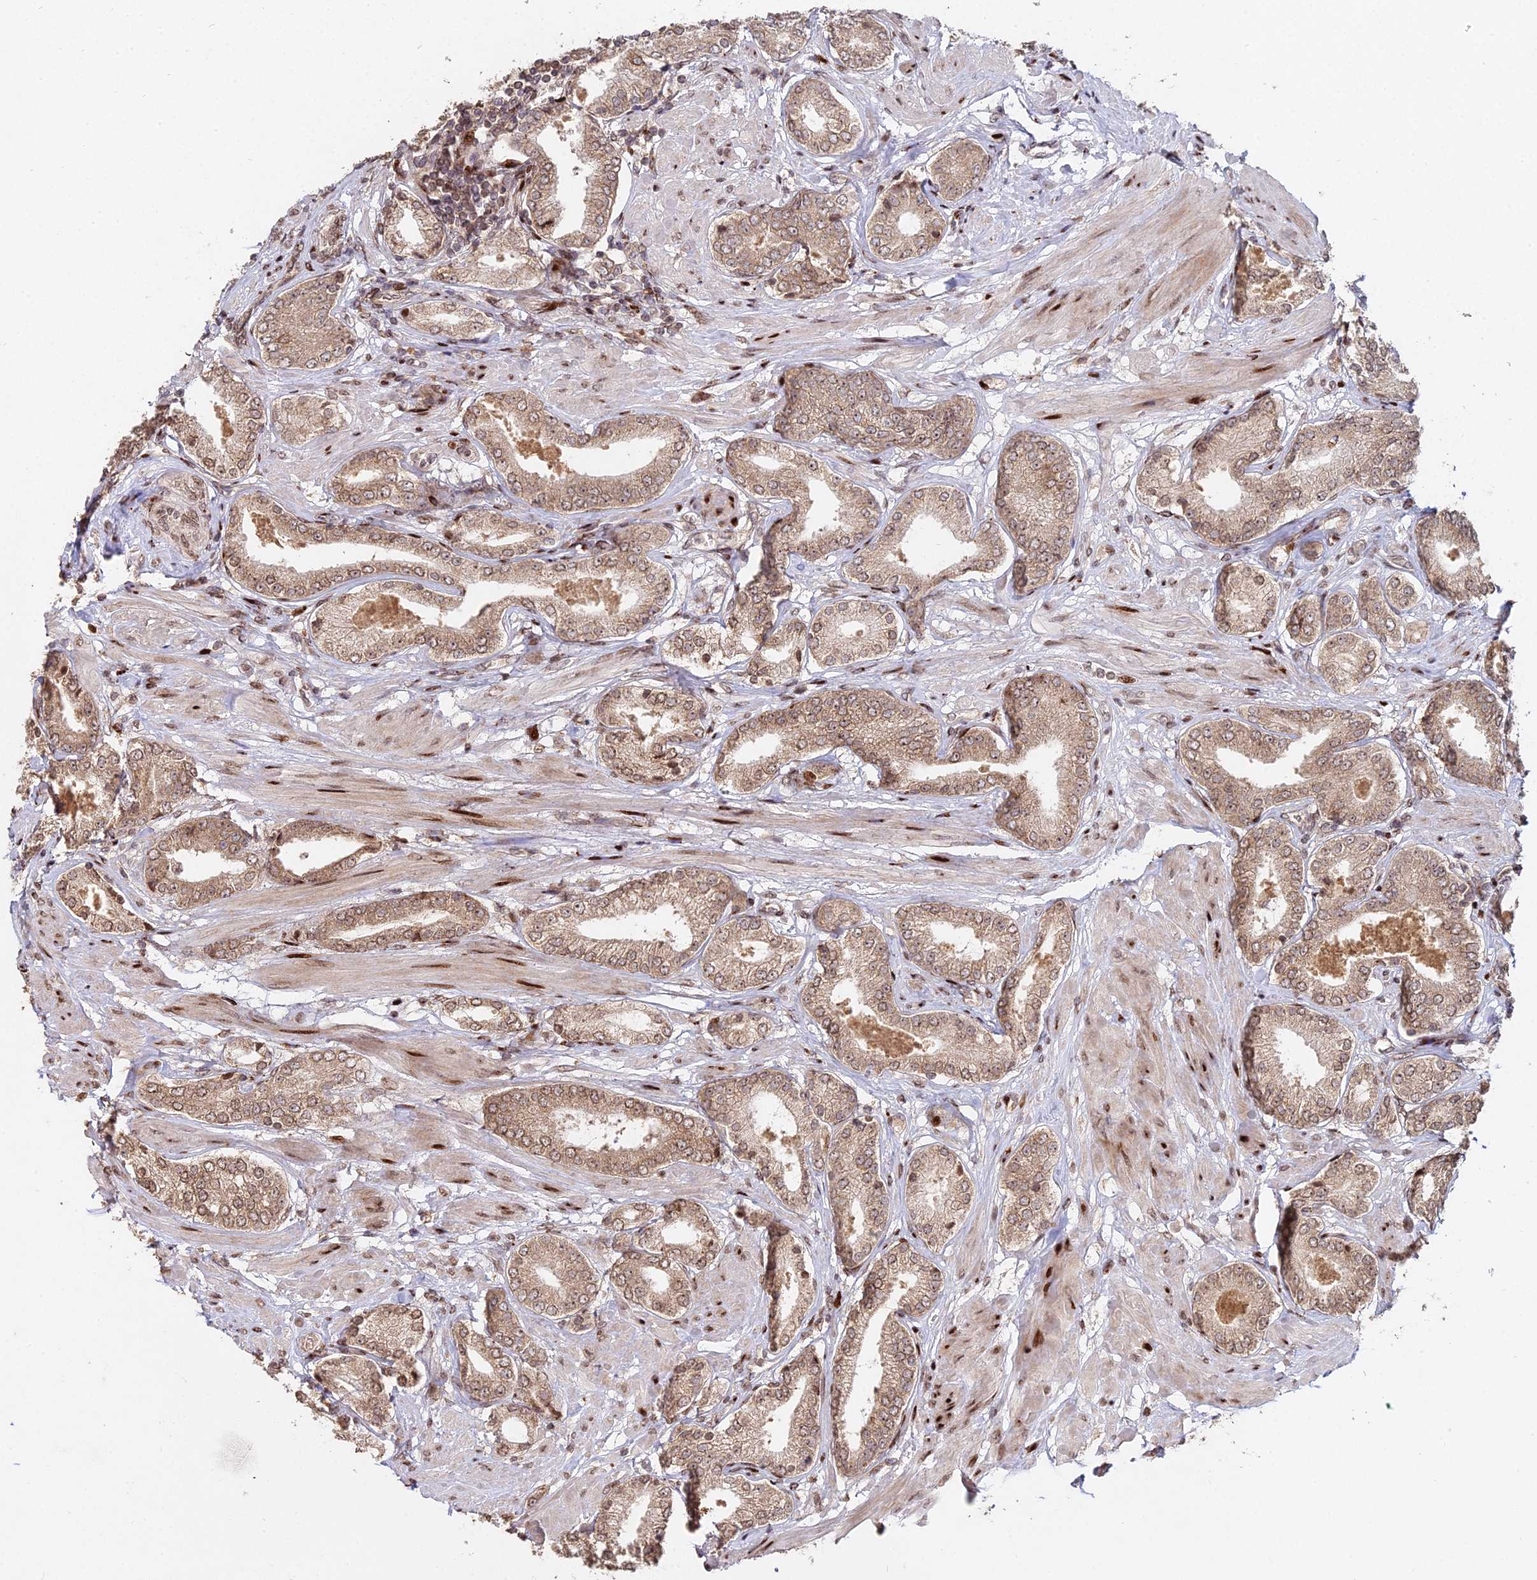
{"staining": {"intensity": "moderate", "quantity": ">75%", "location": "cytoplasmic/membranous,nuclear"}, "tissue": "prostate cancer", "cell_type": "Tumor cells", "image_type": "cancer", "snomed": [{"axis": "morphology", "description": "Adenocarcinoma, High grade"}, {"axis": "topography", "description": "Prostate and seminal vesicle, NOS"}], "caption": "Immunohistochemistry (IHC) photomicrograph of neoplastic tissue: prostate cancer stained using immunohistochemistry exhibits medium levels of moderate protein expression localized specifically in the cytoplasmic/membranous and nuclear of tumor cells, appearing as a cytoplasmic/membranous and nuclear brown color.", "gene": "RBMS2", "patient": {"sex": "male", "age": 64}}